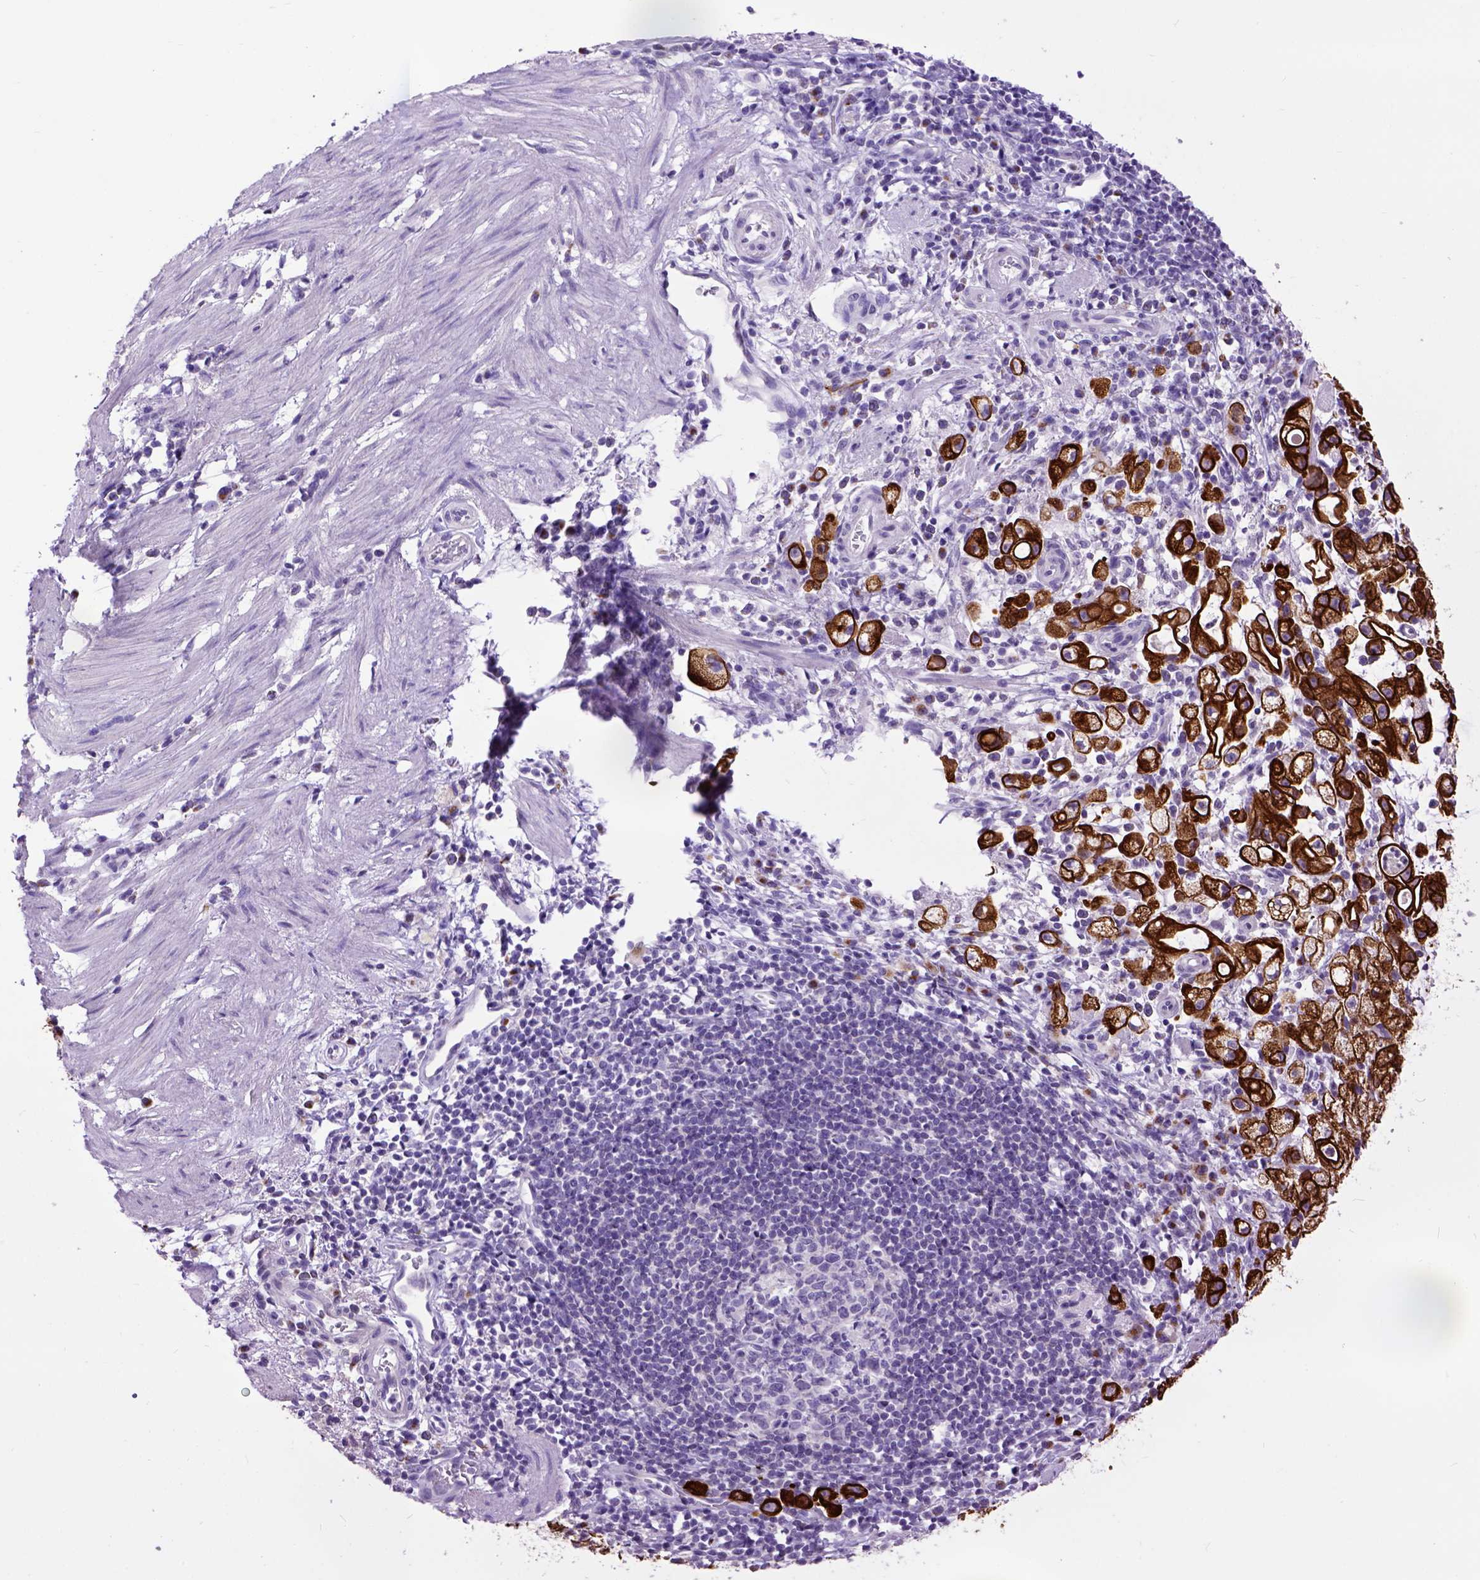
{"staining": {"intensity": "strong", "quantity": ">75%", "location": "cytoplasmic/membranous"}, "tissue": "stomach cancer", "cell_type": "Tumor cells", "image_type": "cancer", "snomed": [{"axis": "morphology", "description": "Adenocarcinoma, NOS"}, {"axis": "topography", "description": "Stomach"}], "caption": "Immunohistochemistry of human adenocarcinoma (stomach) exhibits high levels of strong cytoplasmic/membranous expression in approximately >75% of tumor cells.", "gene": "RAB25", "patient": {"sex": "male", "age": 58}}